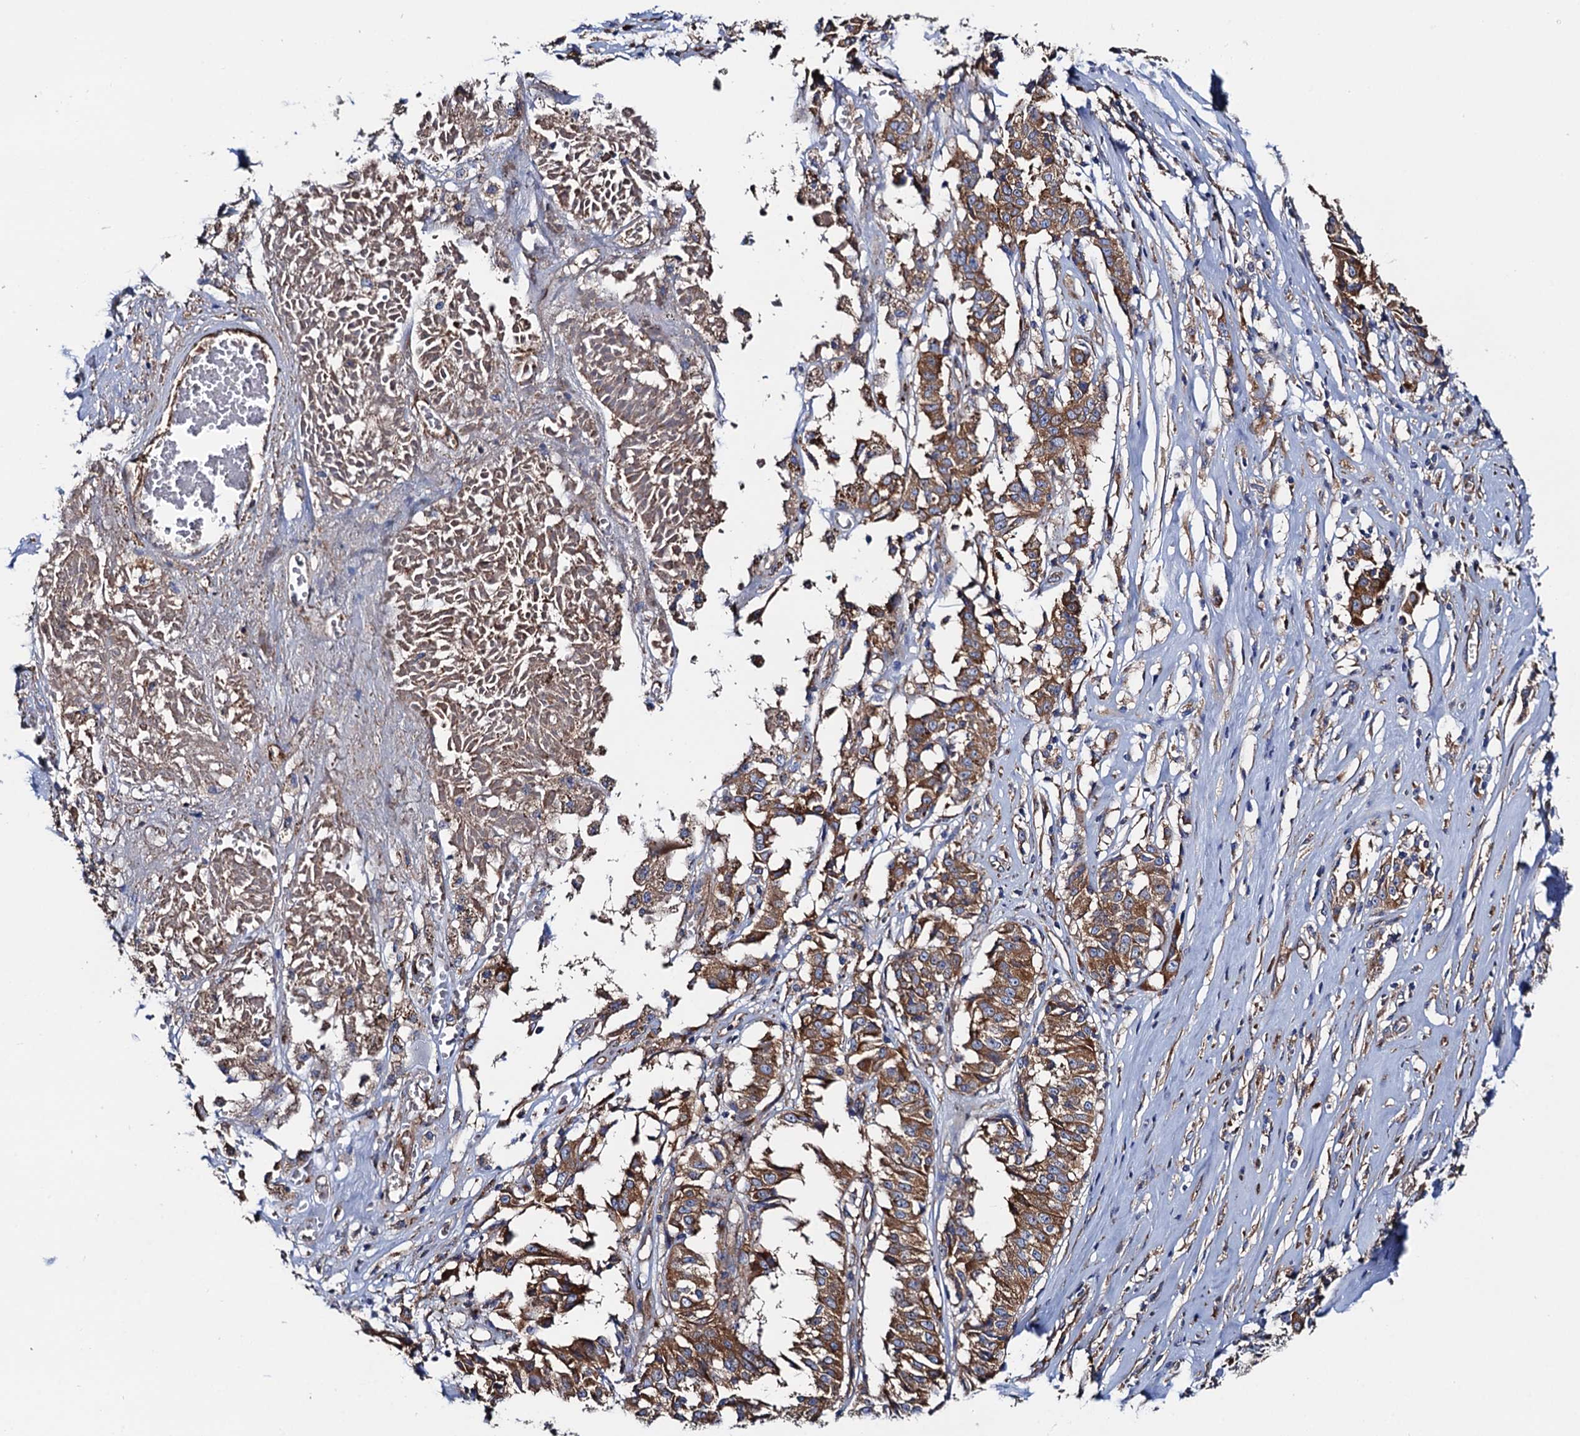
{"staining": {"intensity": "moderate", "quantity": ">75%", "location": "cytoplasmic/membranous"}, "tissue": "melanoma", "cell_type": "Tumor cells", "image_type": "cancer", "snomed": [{"axis": "morphology", "description": "Malignant melanoma, NOS"}, {"axis": "topography", "description": "Skin"}], "caption": "Moderate cytoplasmic/membranous staining is seen in approximately >75% of tumor cells in malignant melanoma.", "gene": "MRPL48", "patient": {"sex": "female", "age": 72}}